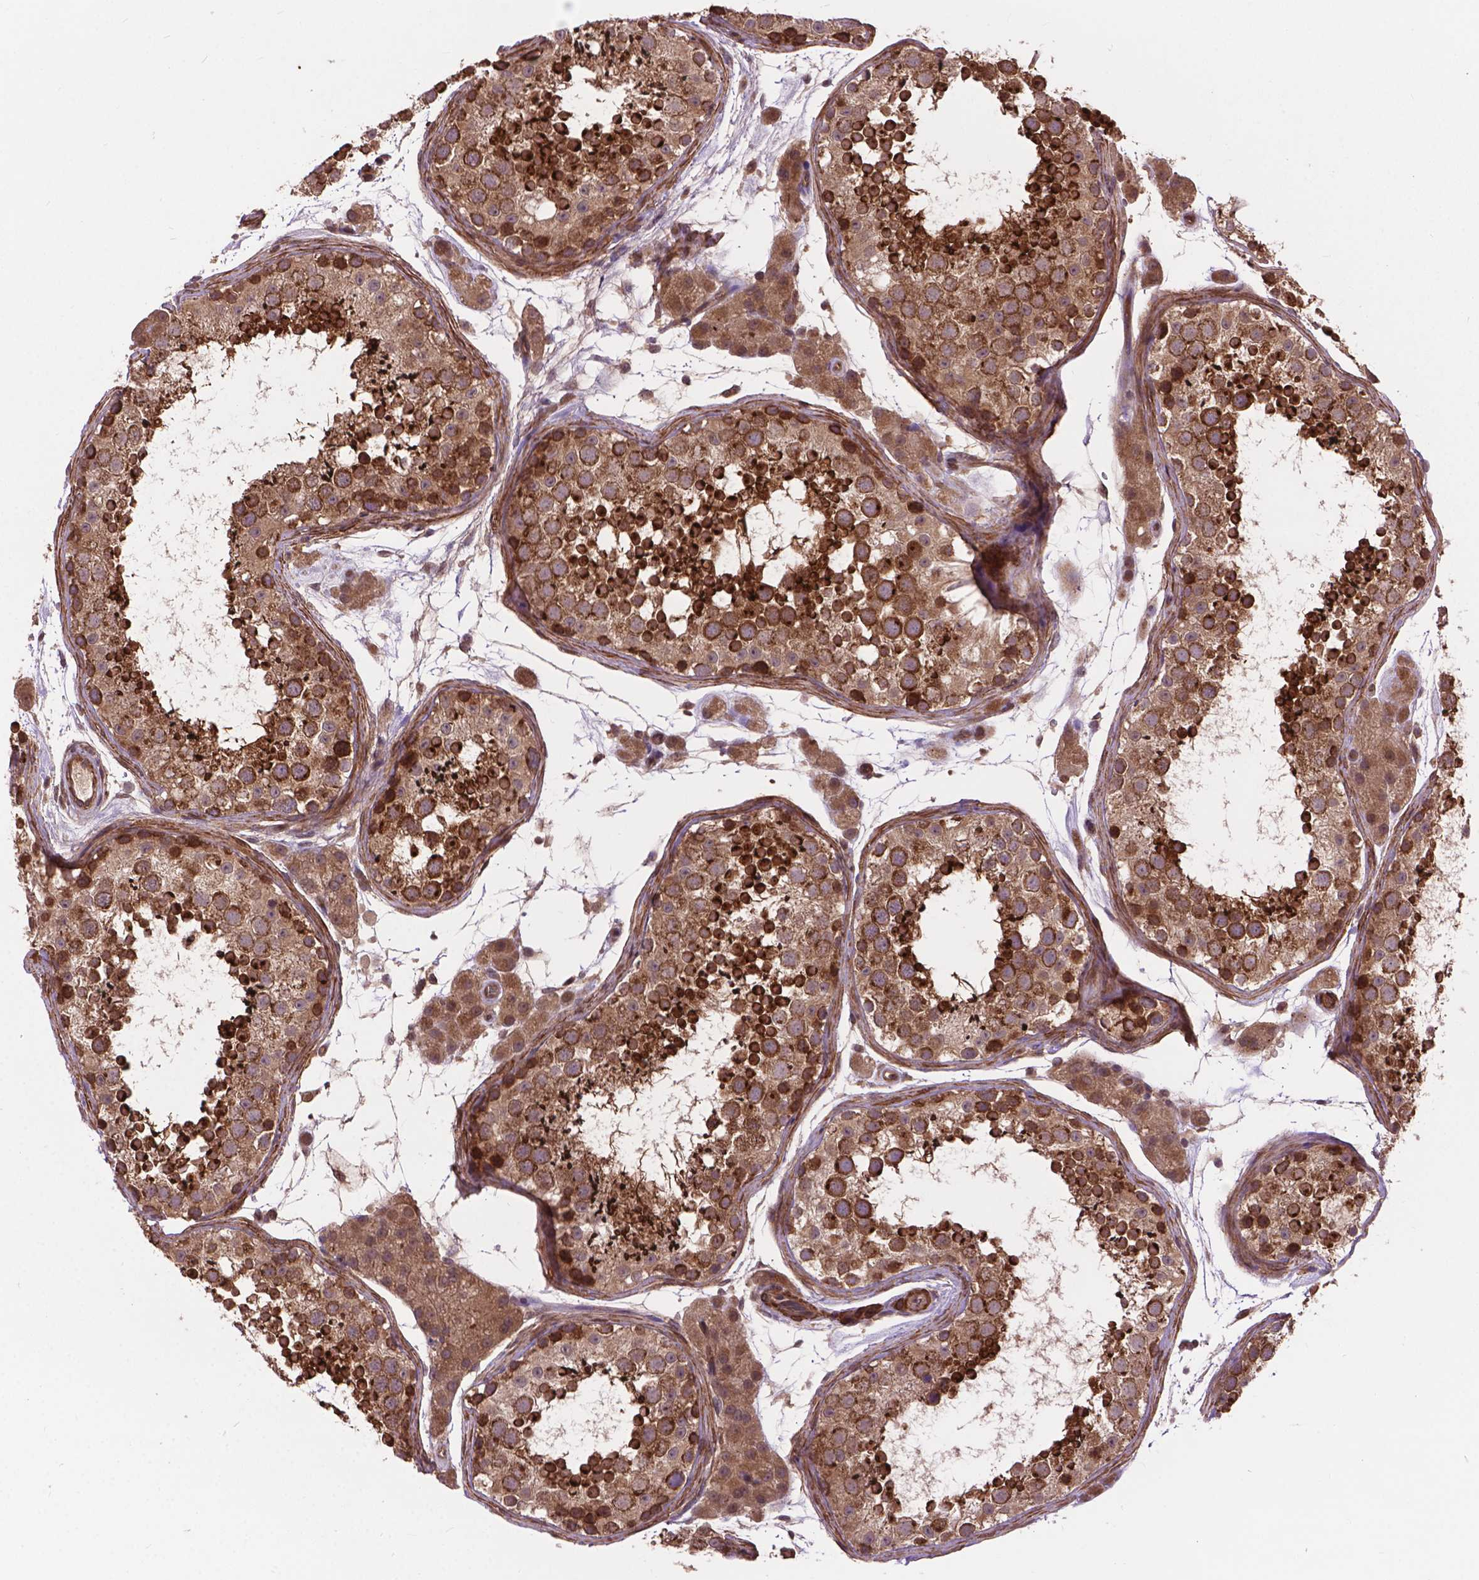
{"staining": {"intensity": "strong", "quantity": ">75%", "location": "cytoplasmic/membranous"}, "tissue": "testis", "cell_type": "Cells in seminiferous ducts", "image_type": "normal", "snomed": [{"axis": "morphology", "description": "Normal tissue, NOS"}, {"axis": "topography", "description": "Testis"}], "caption": "Cells in seminiferous ducts demonstrate strong cytoplasmic/membranous staining in about >75% of cells in normal testis.", "gene": "ZNF616", "patient": {"sex": "male", "age": 41}}